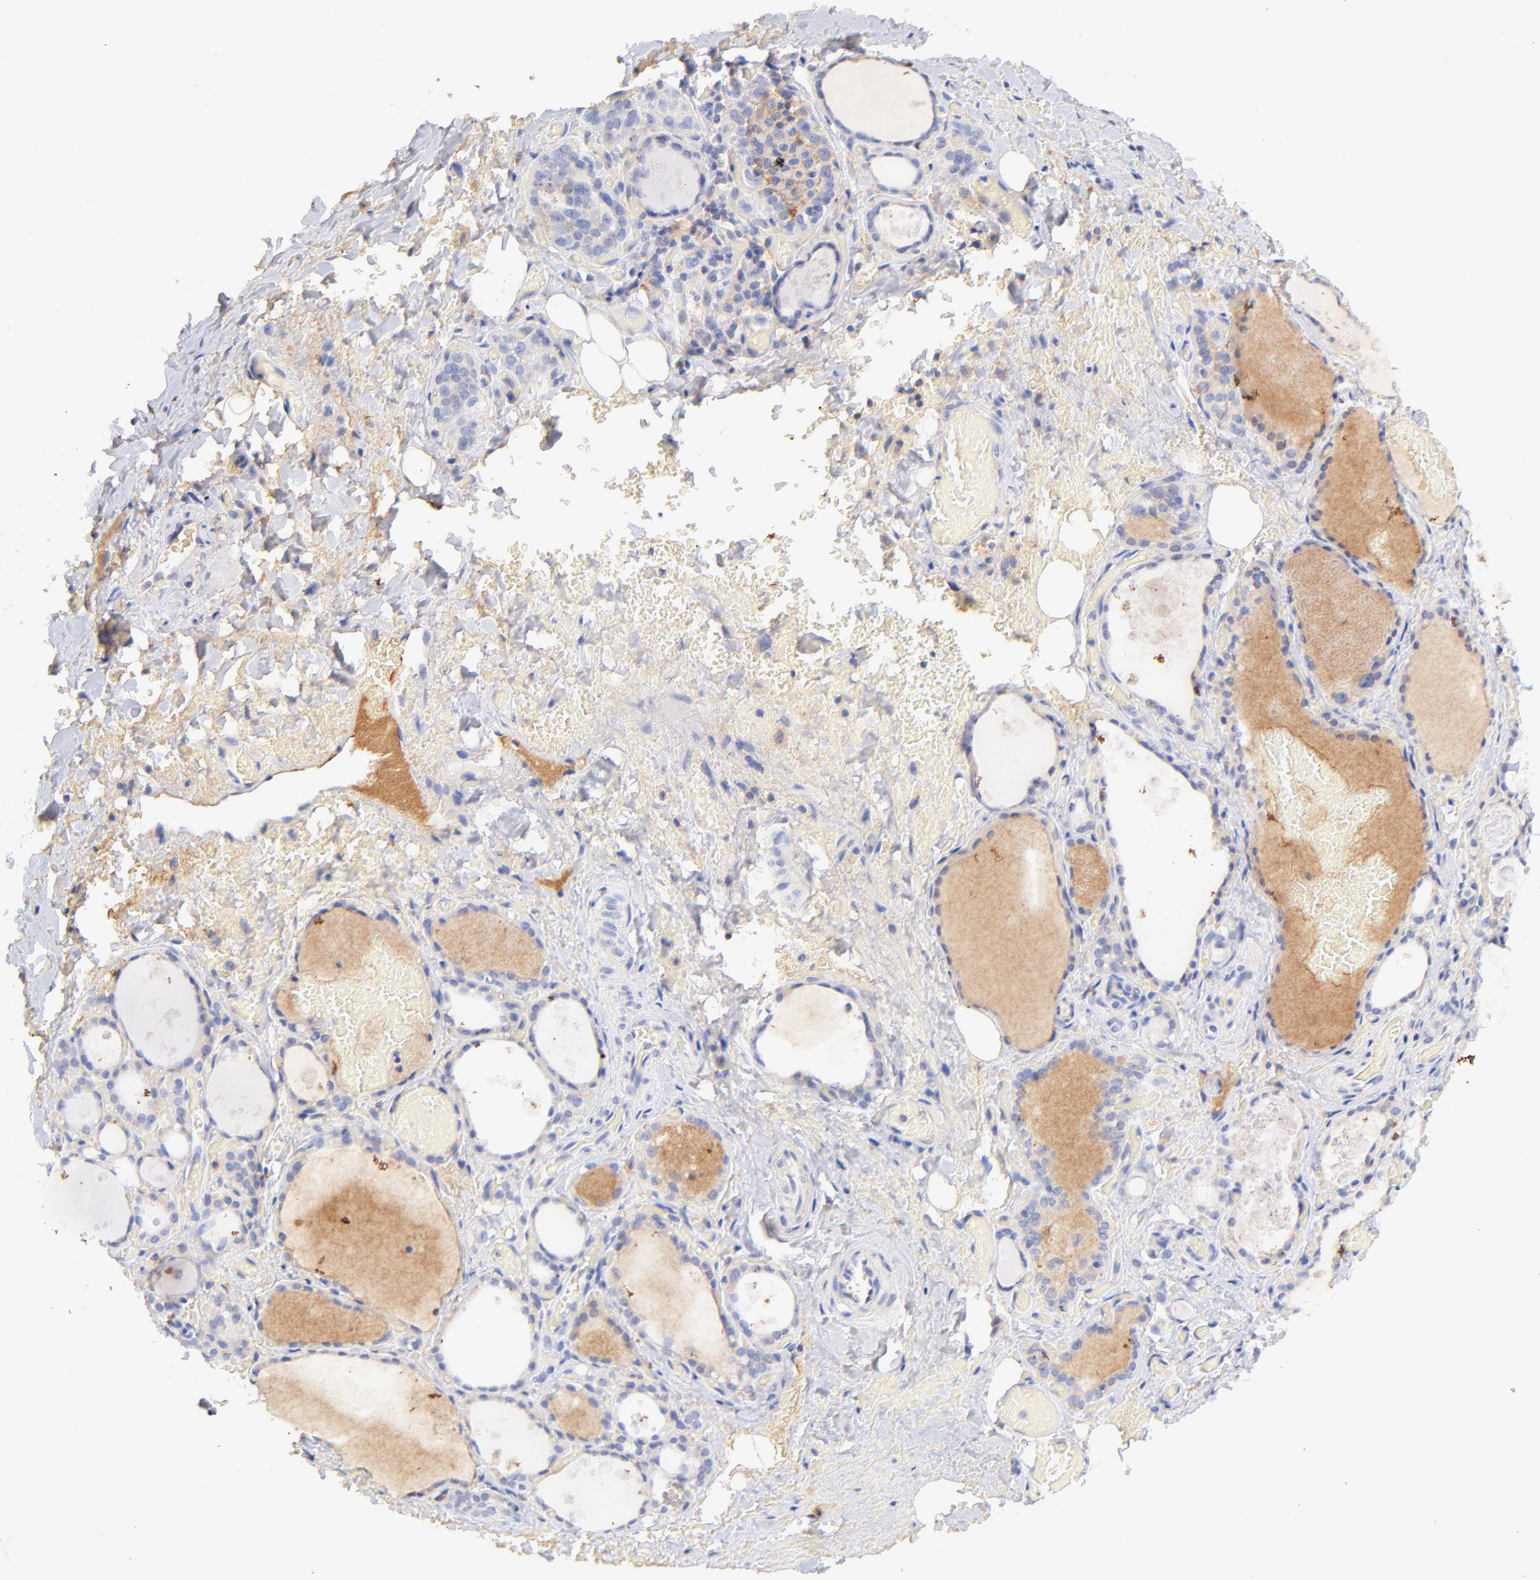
{"staining": {"intensity": "weak", "quantity": ">75%", "location": "cytoplasmic/membranous"}, "tissue": "thyroid gland", "cell_type": "Glandular cells", "image_type": "normal", "snomed": [{"axis": "morphology", "description": "Normal tissue, NOS"}, {"axis": "topography", "description": "Thyroid gland"}], "caption": "Immunohistochemical staining of normal thyroid gland displays weak cytoplasmic/membranous protein positivity in approximately >75% of glandular cells.", "gene": "IGLV7", "patient": {"sex": "male", "age": 61}}